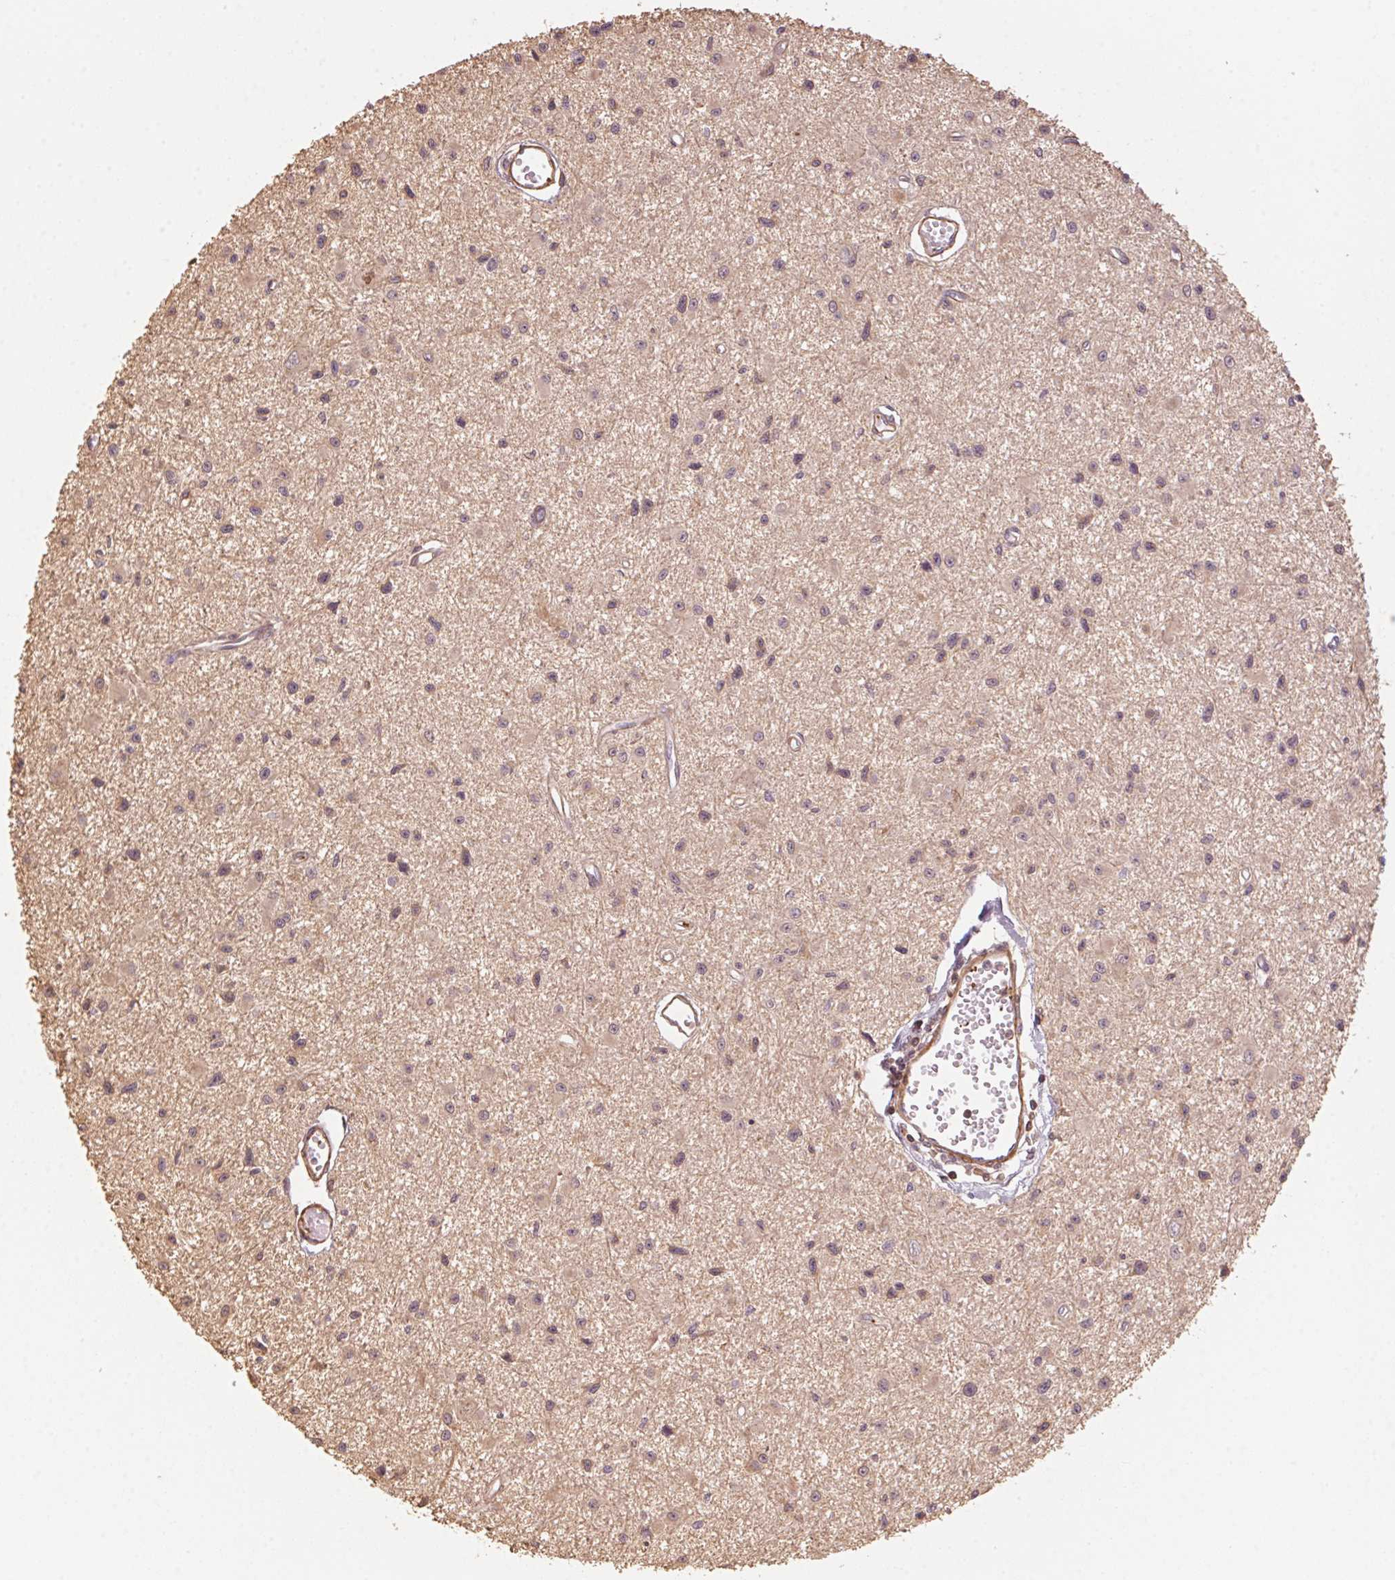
{"staining": {"intensity": "negative", "quantity": "none", "location": "none"}, "tissue": "glioma", "cell_type": "Tumor cells", "image_type": "cancer", "snomed": [{"axis": "morphology", "description": "Glioma, malignant, High grade"}, {"axis": "topography", "description": "Brain"}], "caption": "The image exhibits no staining of tumor cells in high-grade glioma (malignant).", "gene": "QDPR", "patient": {"sex": "male", "age": 54}}